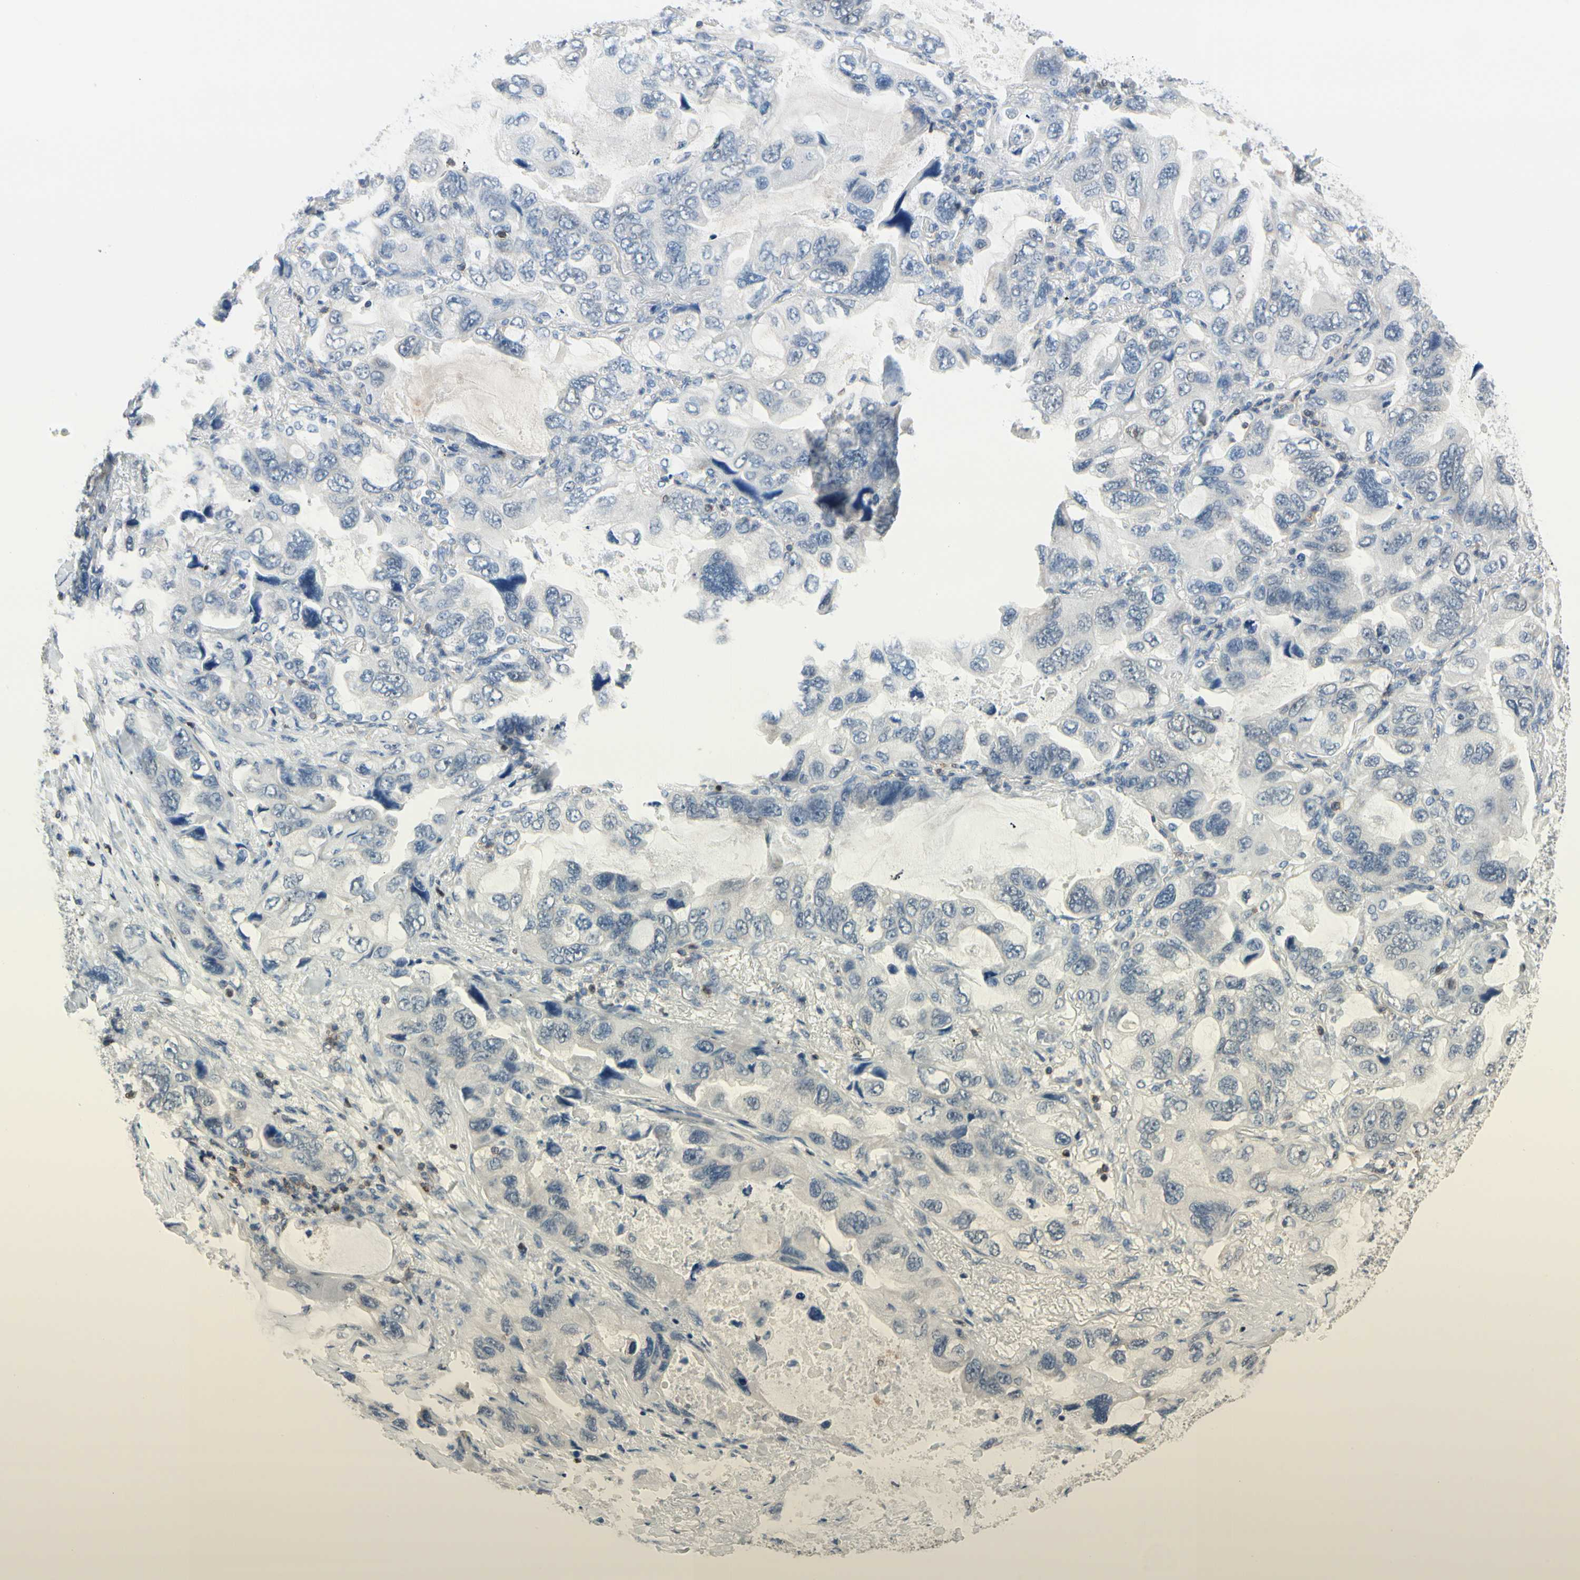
{"staining": {"intensity": "negative", "quantity": "none", "location": "none"}, "tissue": "lung cancer", "cell_type": "Tumor cells", "image_type": "cancer", "snomed": [{"axis": "morphology", "description": "Squamous cell carcinoma, NOS"}, {"axis": "topography", "description": "Lung"}], "caption": "IHC photomicrograph of neoplastic tissue: squamous cell carcinoma (lung) stained with DAB shows no significant protein staining in tumor cells.", "gene": "NFATC2", "patient": {"sex": "female", "age": 73}}